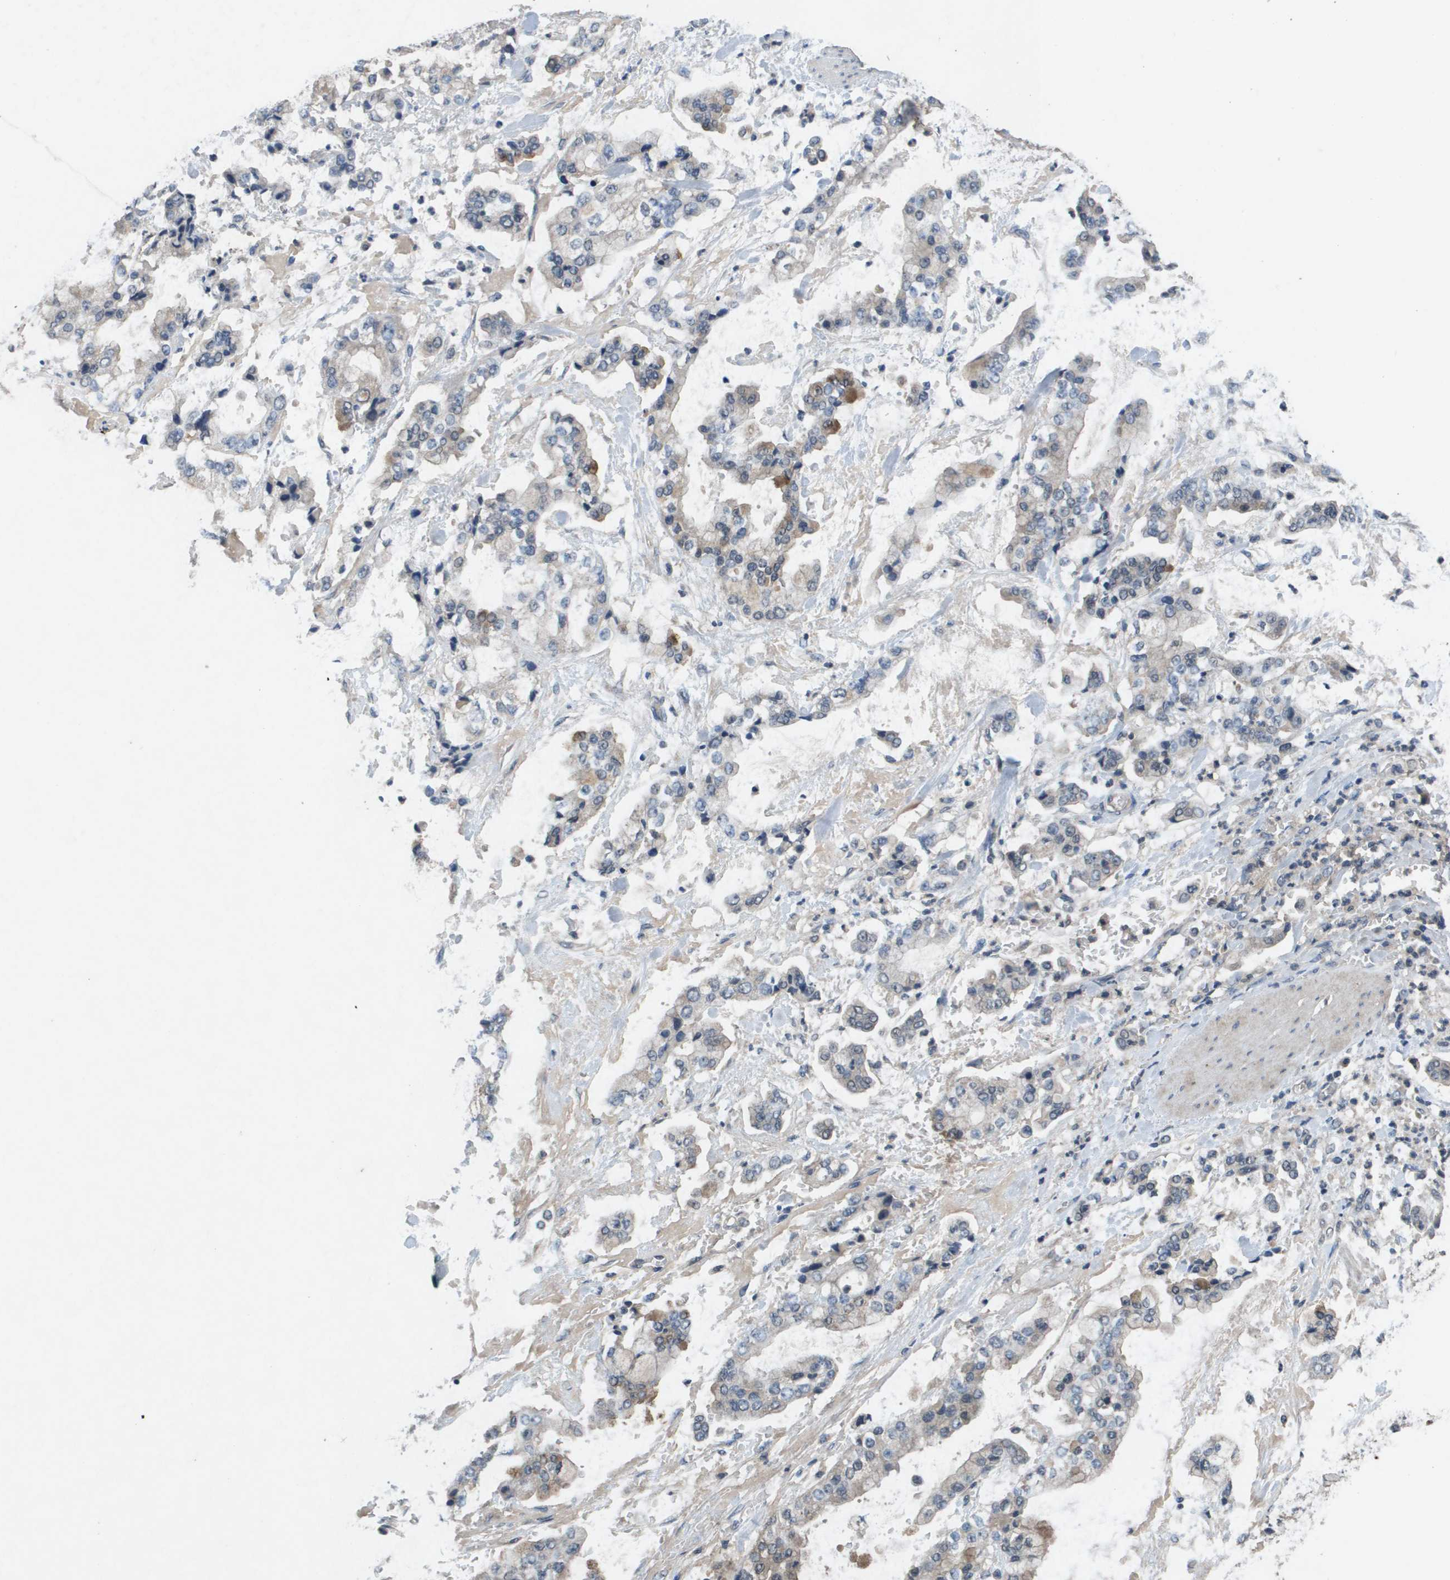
{"staining": {"intensity": "moderate", "quantity": "<25%", "location": "cytoplasmic/membranous"}, "tissue": "stomach cancer", "cell_type": "Tumor cells", "image_type": "cancer", "snomed": [{"axis": "morphology", "description": "Normal tissue, NOS"}, {"axis": "morphology", "description": "Adenocarcinoma, NOS"}, {"axis": "topography", "description": "Stomach, upper"}, {"axis": "topography", "description": "Stomach"}], "caption": "Tumor cells show moderate cytoplasmic/membranous positivity in about <25% of cells in stomach adenocarcinoma.", "gene": "PROC", "patient": {"sex": "male", "age": 76}}